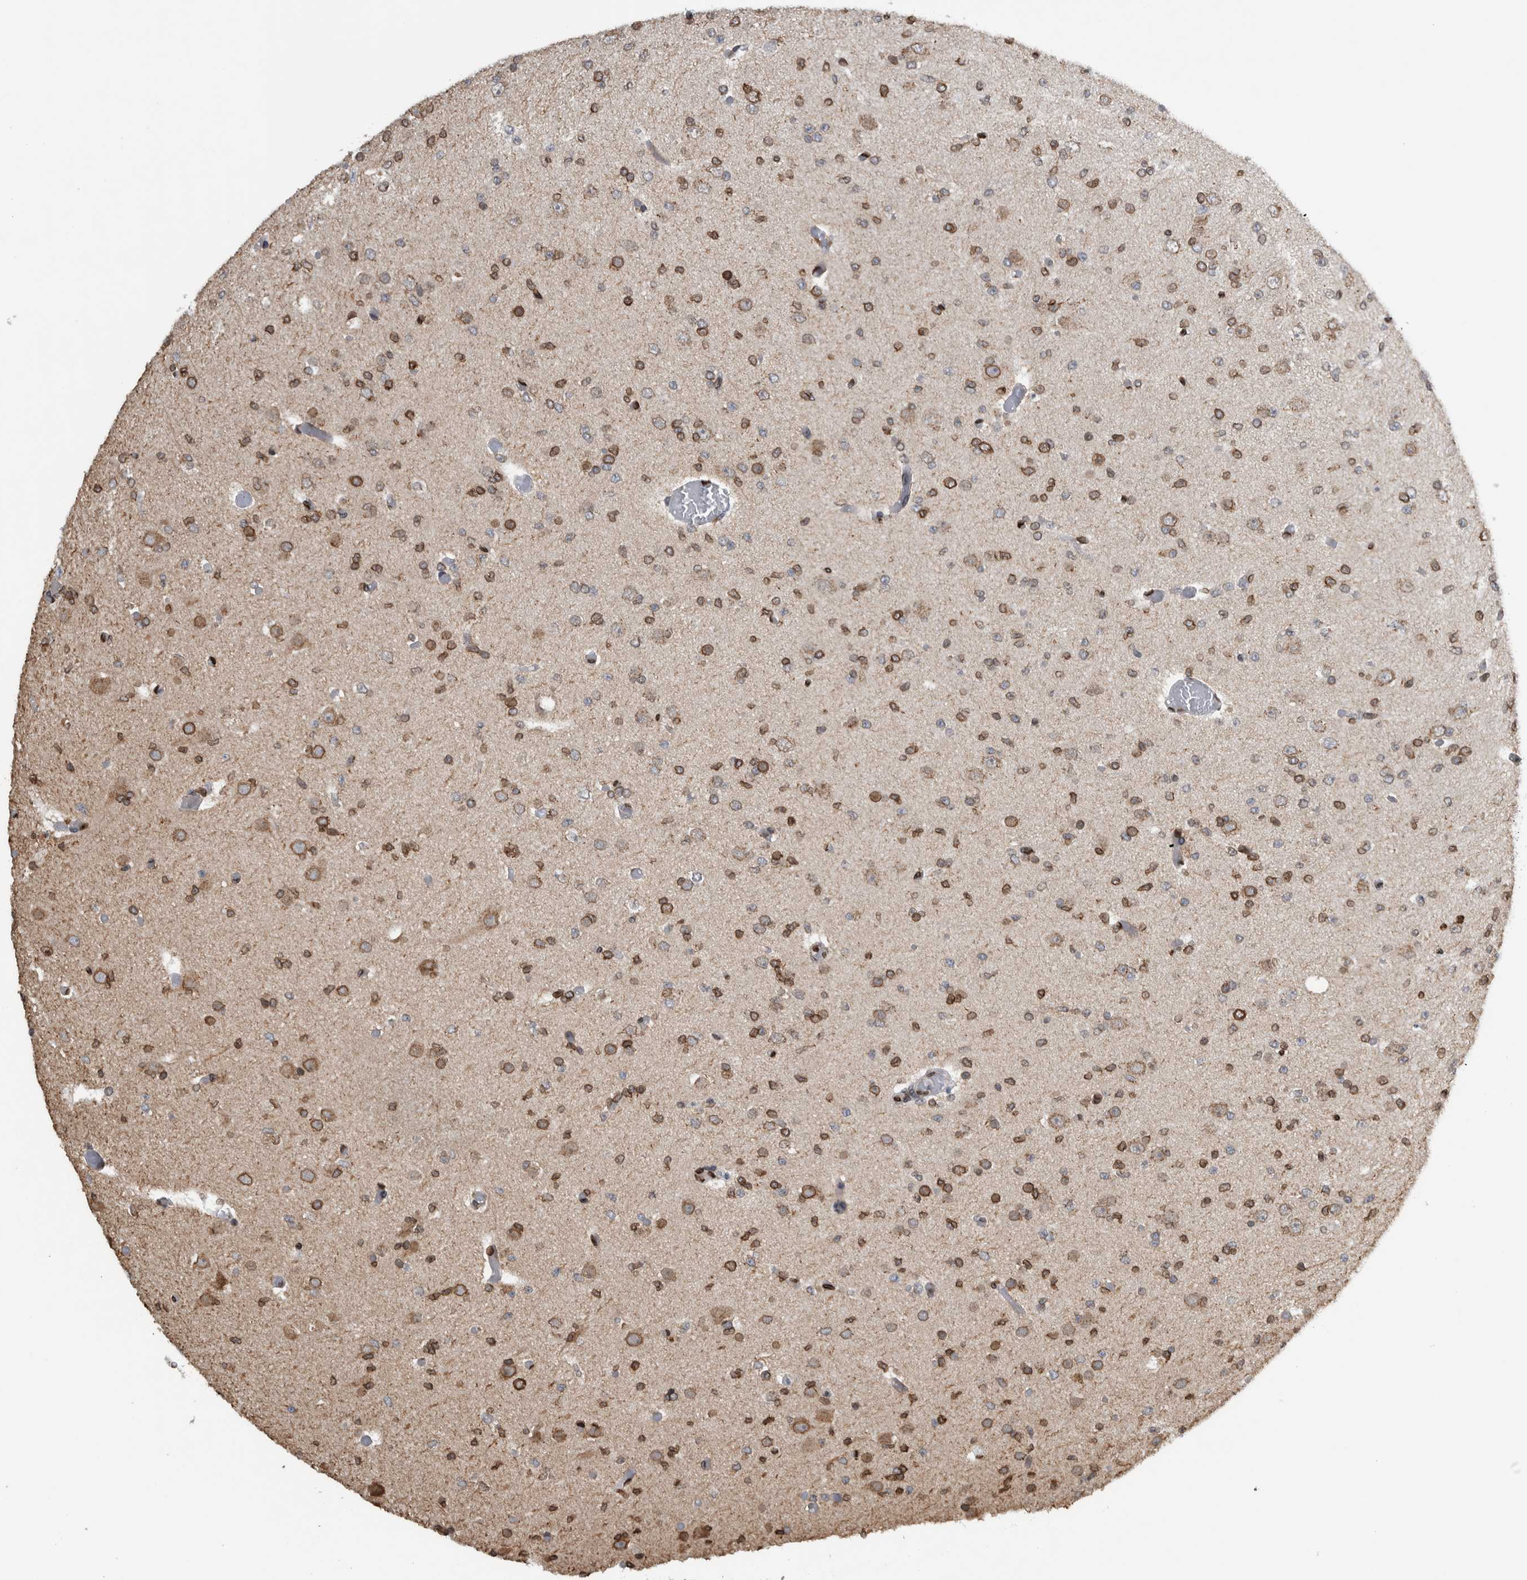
{"staining": {"intensity": "moderate", "quantity": ">75%", "location": "cytoplasmic/membranous,nuclear"}, "tissue": "glioma", "cell_type": "Tumor cells", "image_type": "cancer", "snomed": [{"axis": "morphology", "description": "Glioma, malignant, Low grade"}, {"axis": "topography", "description": "Brain"}], "caption": "Tumor cells exhibit moderate cytoplasmic/membranous and nuclear positivity in approximately >75% of cells in malignant glioma (low-grade).", "gene": "FAM135B", "patient": {"sex": "female", "age": 22}}